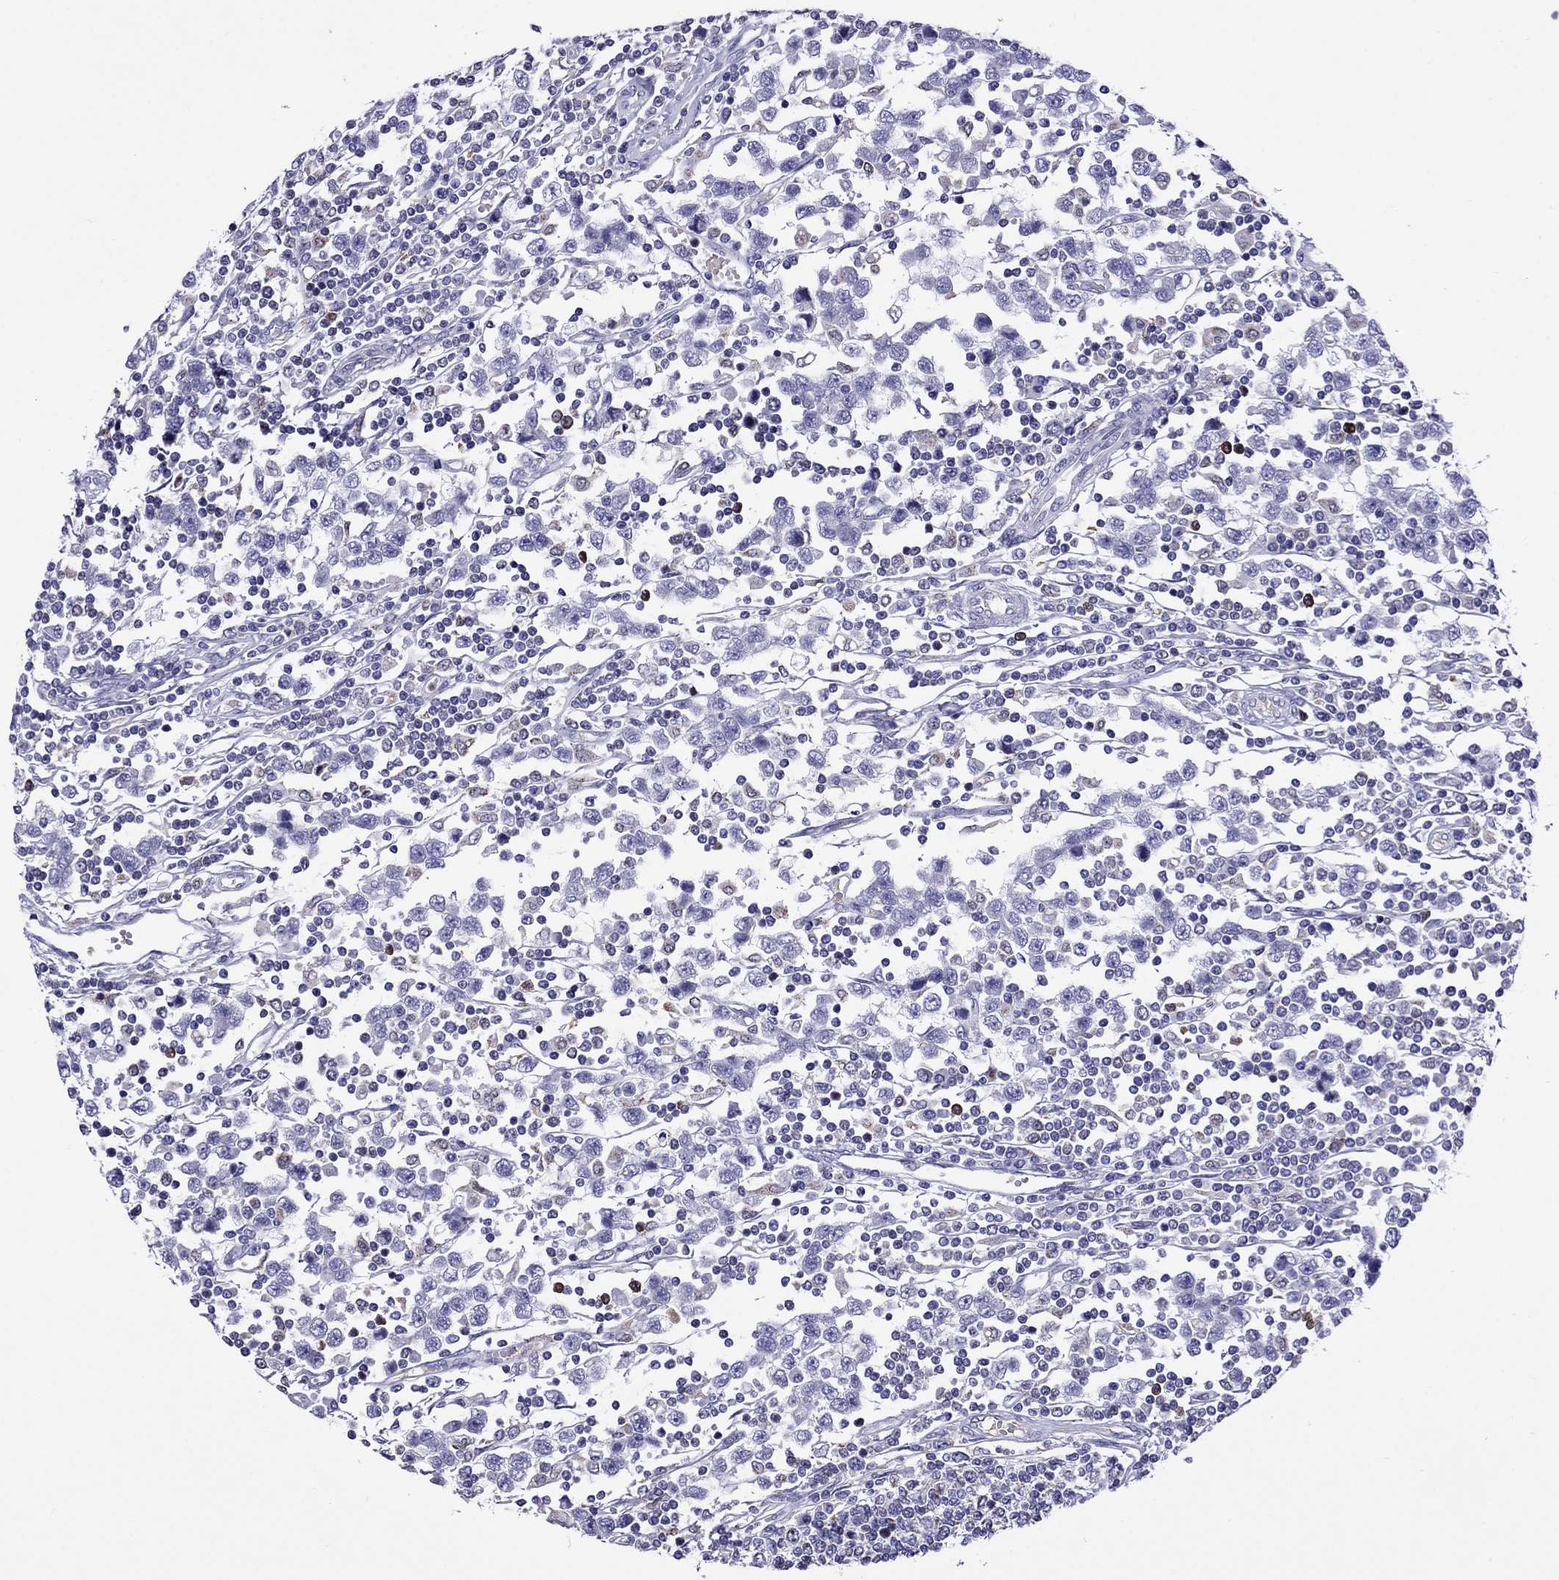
{"staining": {"intensity": "negative", "quantity": "none", "location": "none"}, "tissue": "testis cancer", "cell_type": "Tumor cells", "image_type": "cancer", "snomed": [{"axis": "morphology", "description": "Seminoma, NOS"}, {"axis": "topography", "description": "Testis"}], "caption": "There is no significant staining in tumor cells of testis cancer.", "gene": "SCG2", "patient": {"sex": "male", "age": 34}}